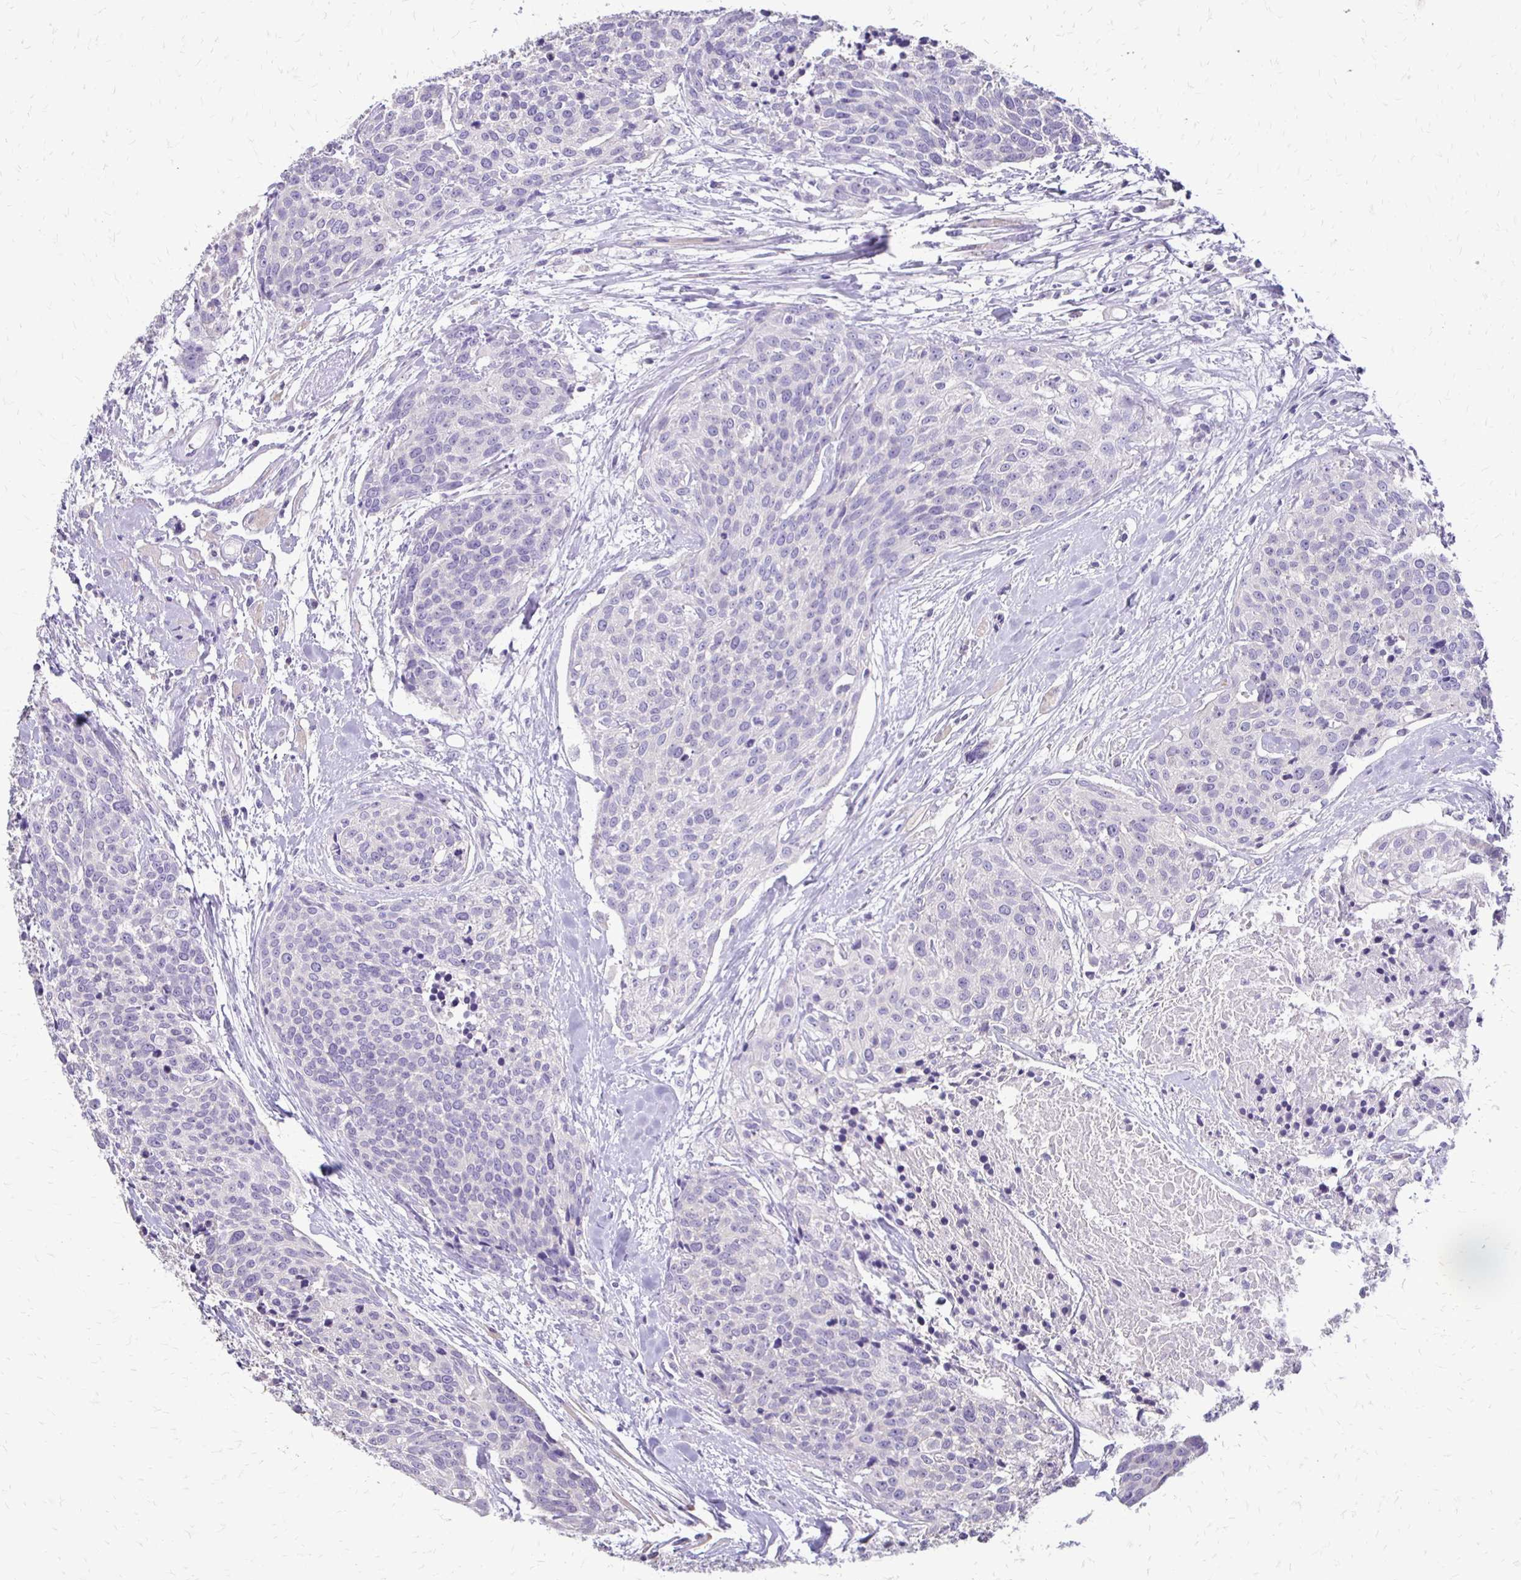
{"staining": {"intensity": "negative", "quantity": "none", "location": "none"}, "tissue": "head and neck cancer", "cell_type": "Tumor cells", "image_type": "cancer", "snomed": [{"axis": "morphology", "description": "Squamous cell carcinoma, NOS"}, {"axis": "topography", "description": "Oral tissue"}, {"axis": "topography", "description": "Head-Neck"}], "caption": "A high-resolution photomicrograph shows immunohistochemistry staining of squamous cell carcinoma (head and neck), which exhibits no significant staining in tumor cells.", "gene": "ALPG", "patient": {"sex": "male", "age": 64}}